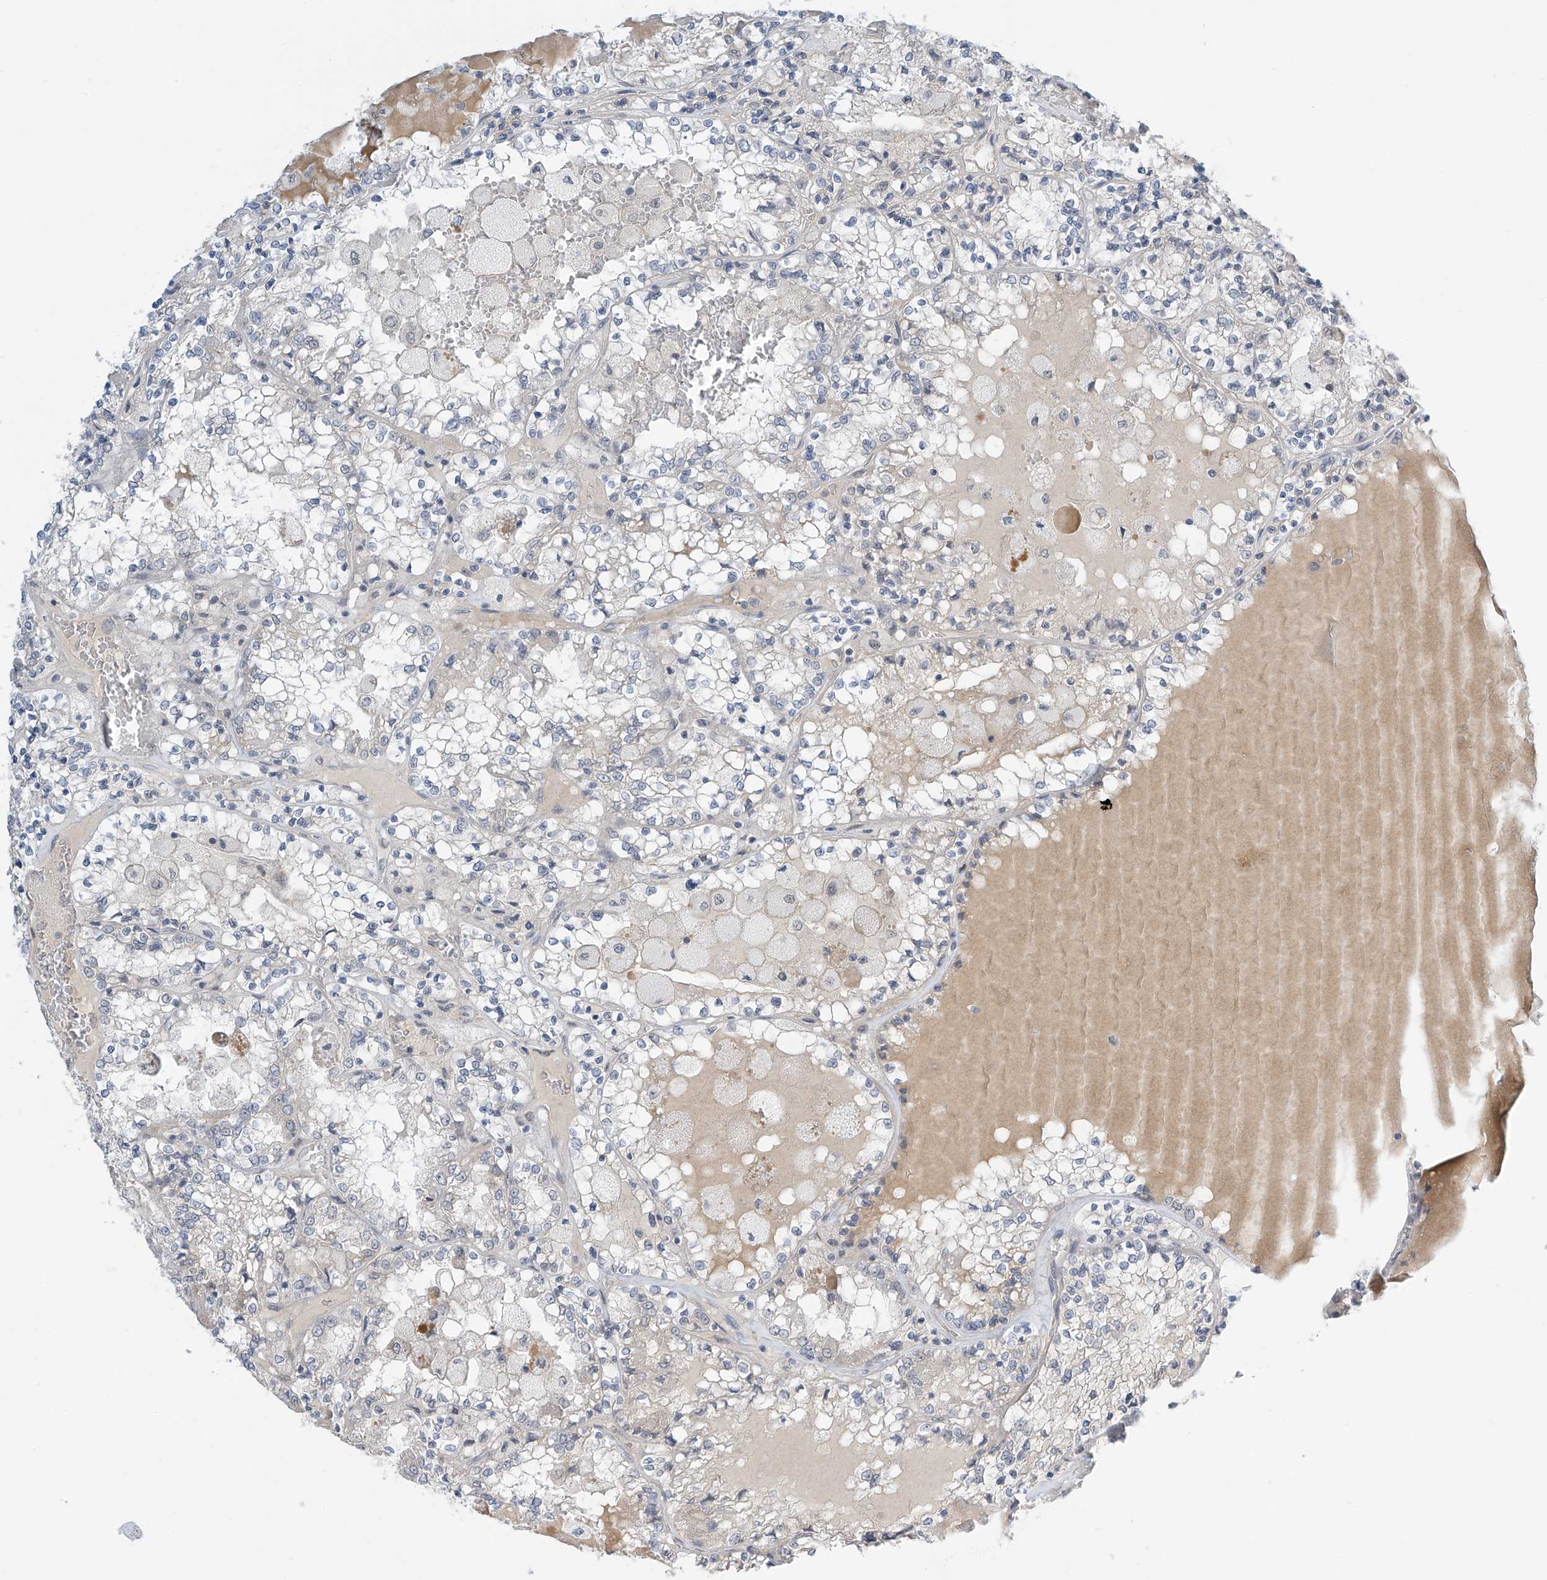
{"staining": {"intensity": "negative", "quantity": "none", "location": "none"}, "tissue": "renal cancer", "cell_type": "Tumor cells", "image_type": "cancer", "snomed": [{"axis": "morphology", "description": "Adenocarcinoma, NOS"}, {"axis": "topography", "description": "Kidney"}], "caption": "An IHC photomicrograph of renal adenocarcinoma is shown. There is no staining in tumor cells of renal adenocarcinoma.", "gene": "APLF", "patient": {"sex": "female", "age": 56}}